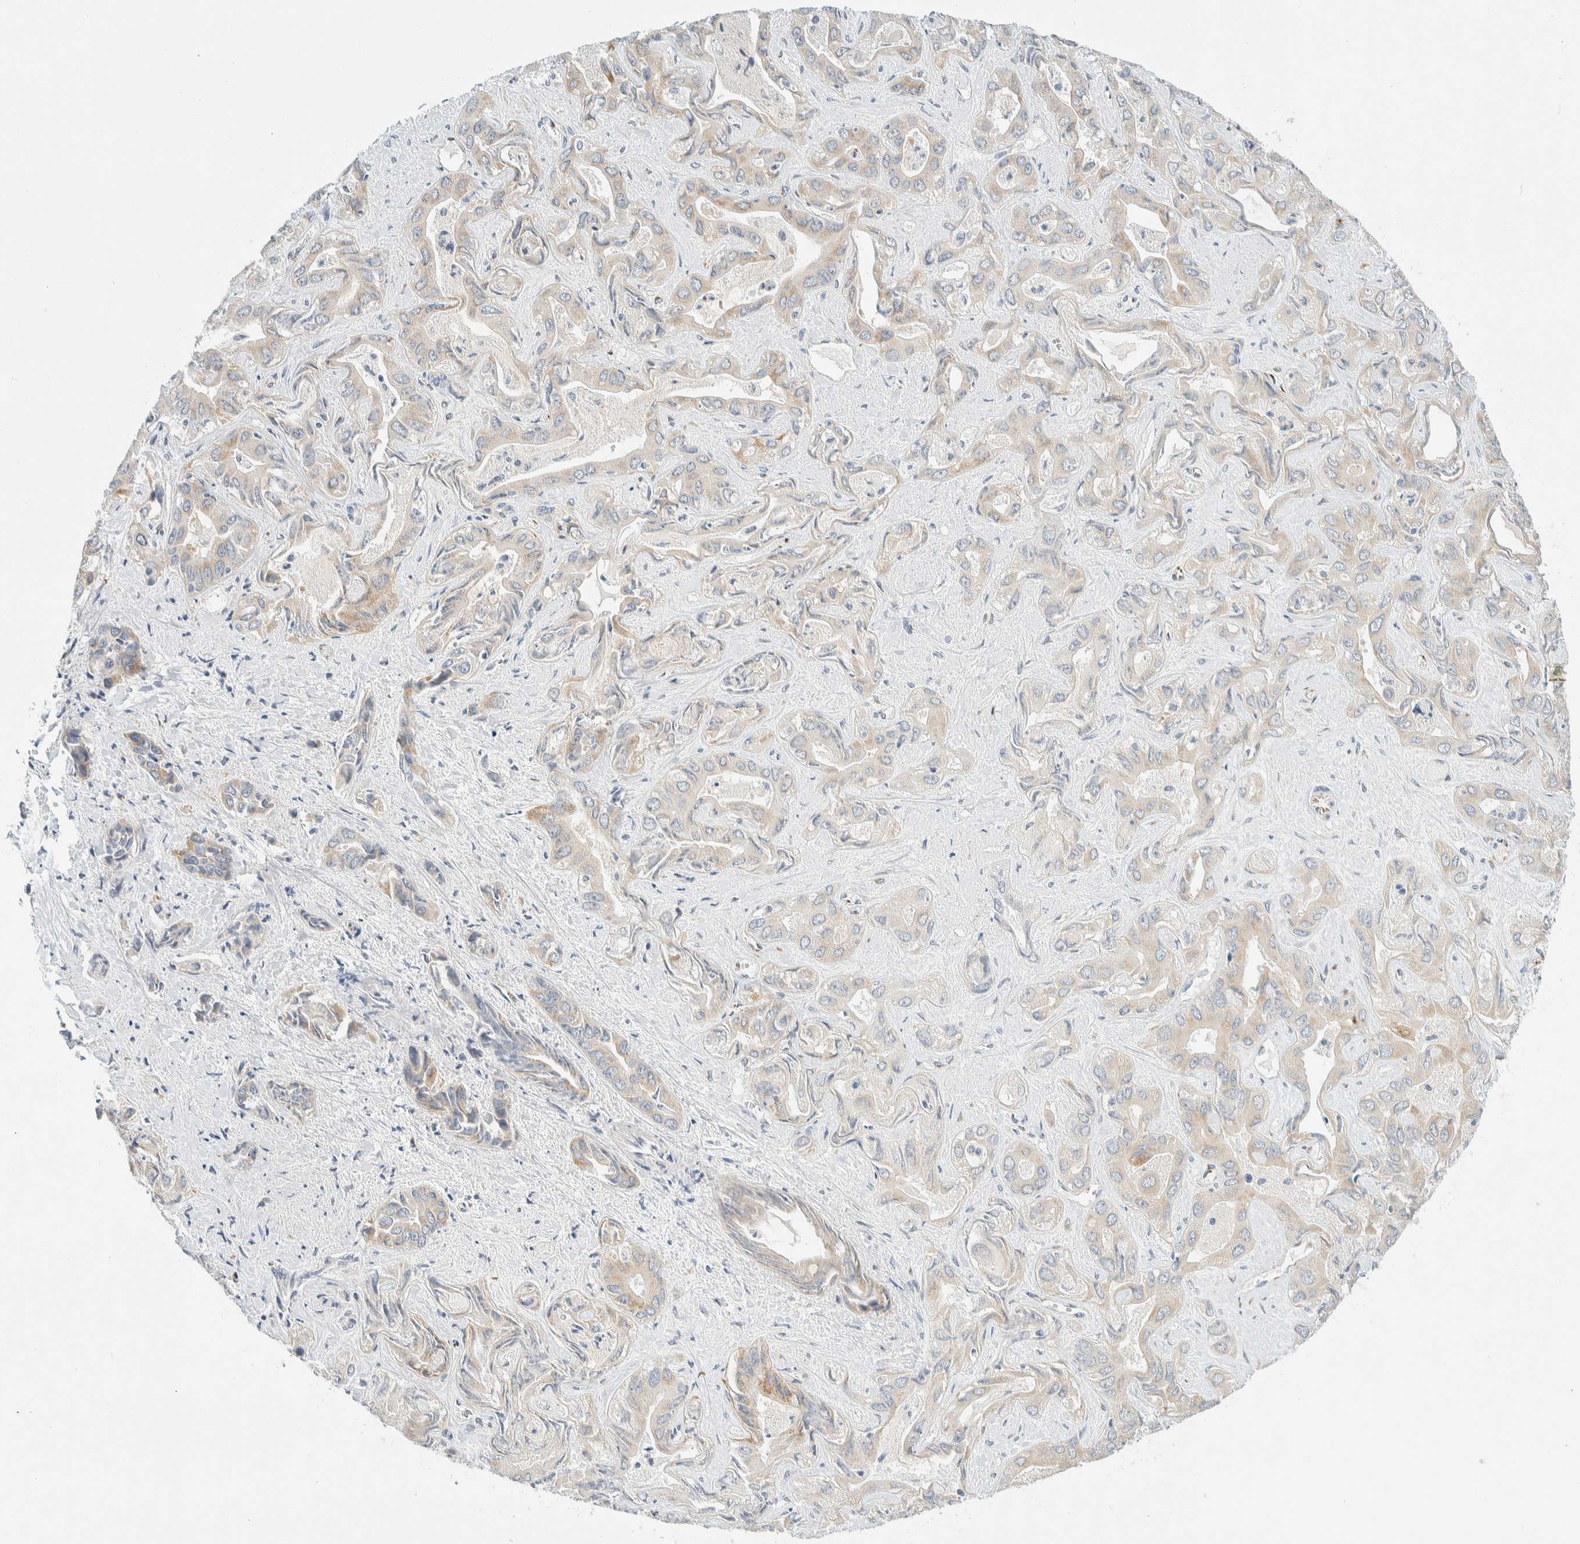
{"staining": {"intensity": "weak", "quantity": "<25%", "location": "cytoplasmic/membranous"}, "tissue": "liver cancer", "cell_type": "Tumor cells", "image_type": "cancer", "snomed": [{"axis": "morphology", "description": "Cholangiocarcinoma"}, {"axis": "topography", "description": "Liver"}], "caption": "Immunohistochemical staining of human cholangiocarcinoma (liver) shows no significant staining in tumor cells.", "gene": "TMEM184B", "patient": {"sex": "female", "age": 52}}